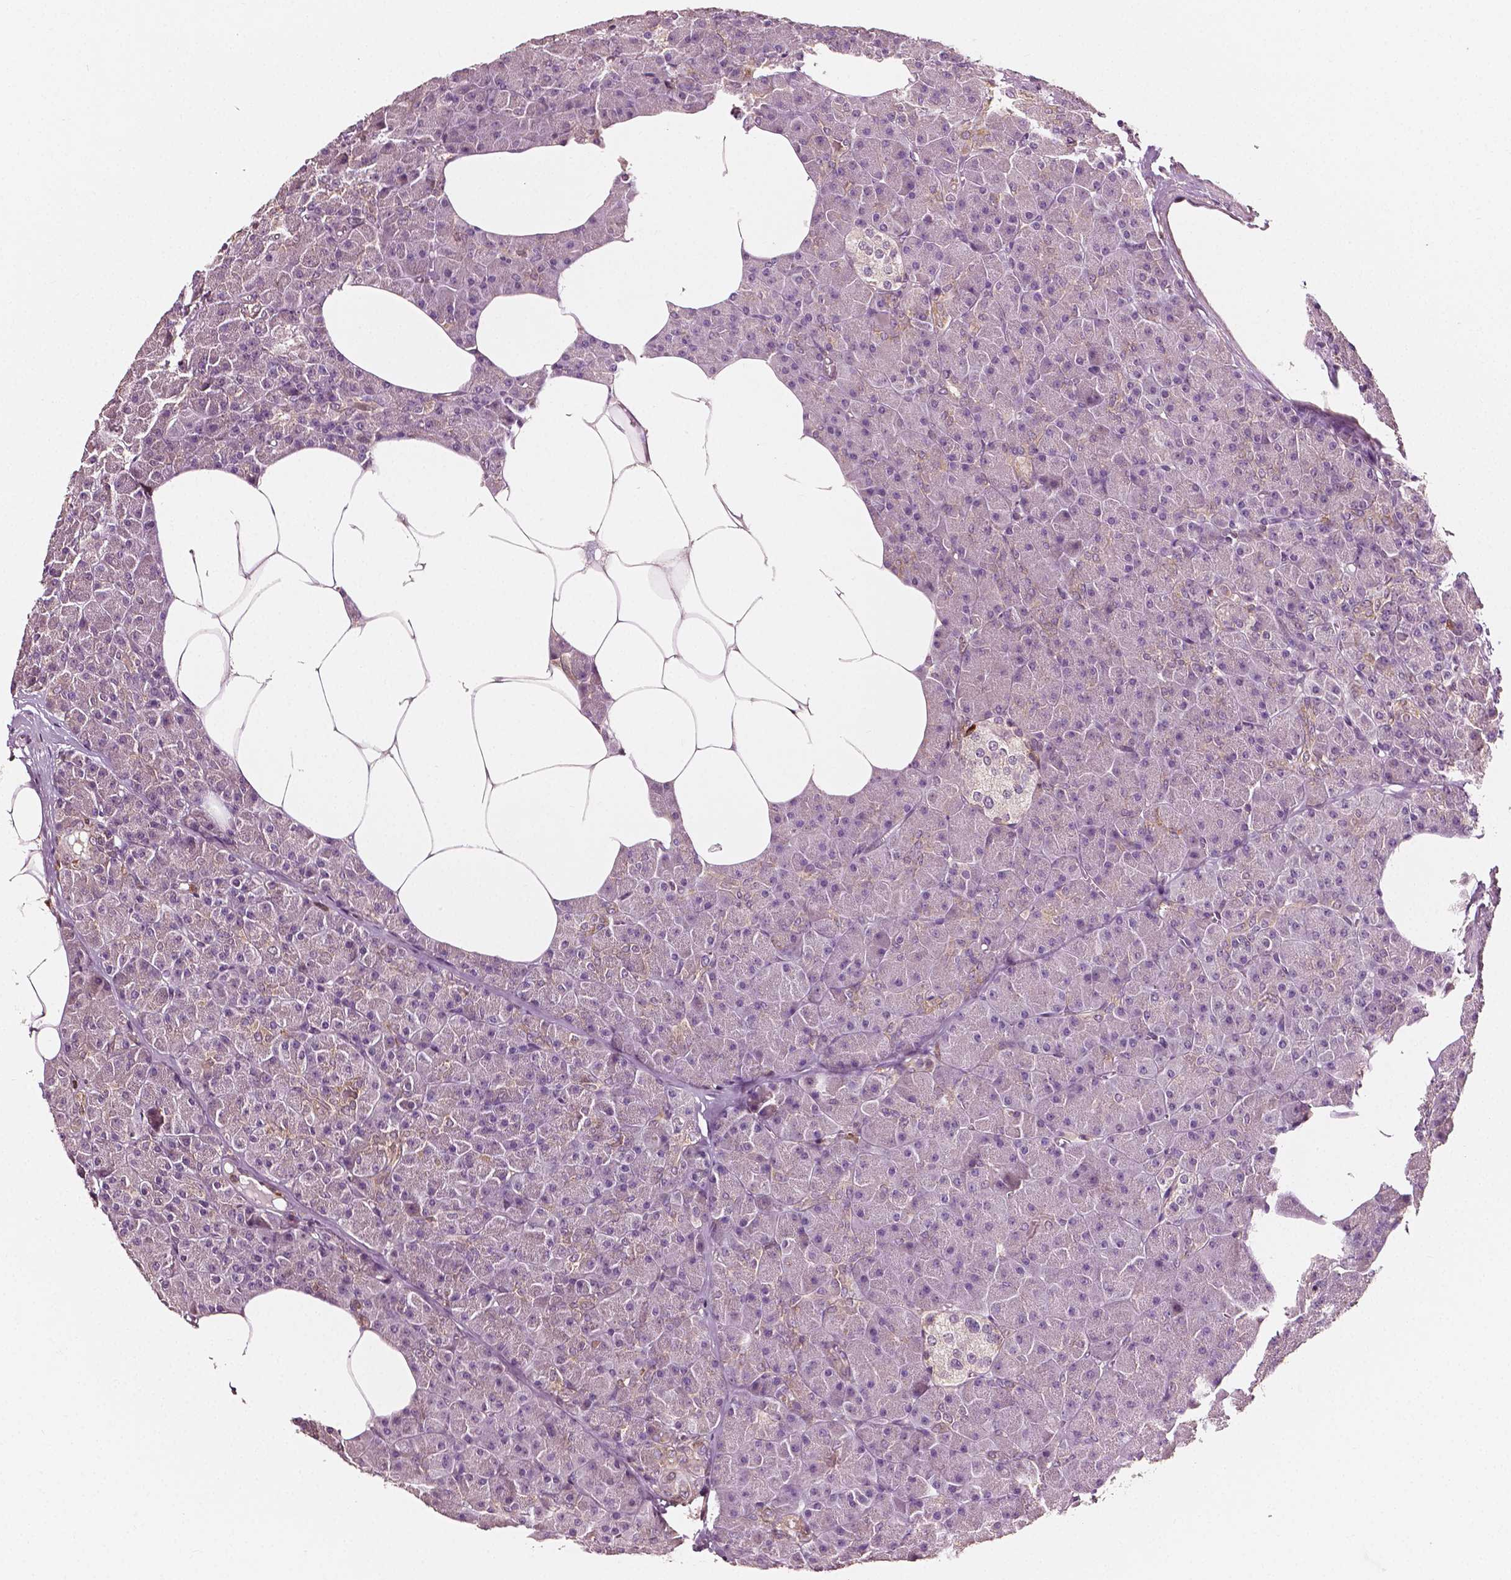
{"staining": {"intensity": "moderate", "quantity": "<25%", "location": "cytoplasmic/membranous"}, "tissue": "pancreas", "cell_type": "Exocrine glandular cells", "image_type": "normal", "snomed": [{"axis": "morphology", "description": "Normal tissue, NOS"}, {"axis": "topography", "description": "Pancreas"}], "caption": "Moderate cytoplasmic/membranous protein positivity is seen in approximately <25% of exocrine glandular cells in pancreas. Nuclei are stained in blue.", "gene": "MCL1", "patient": {"sex": "female", "age": 45}}